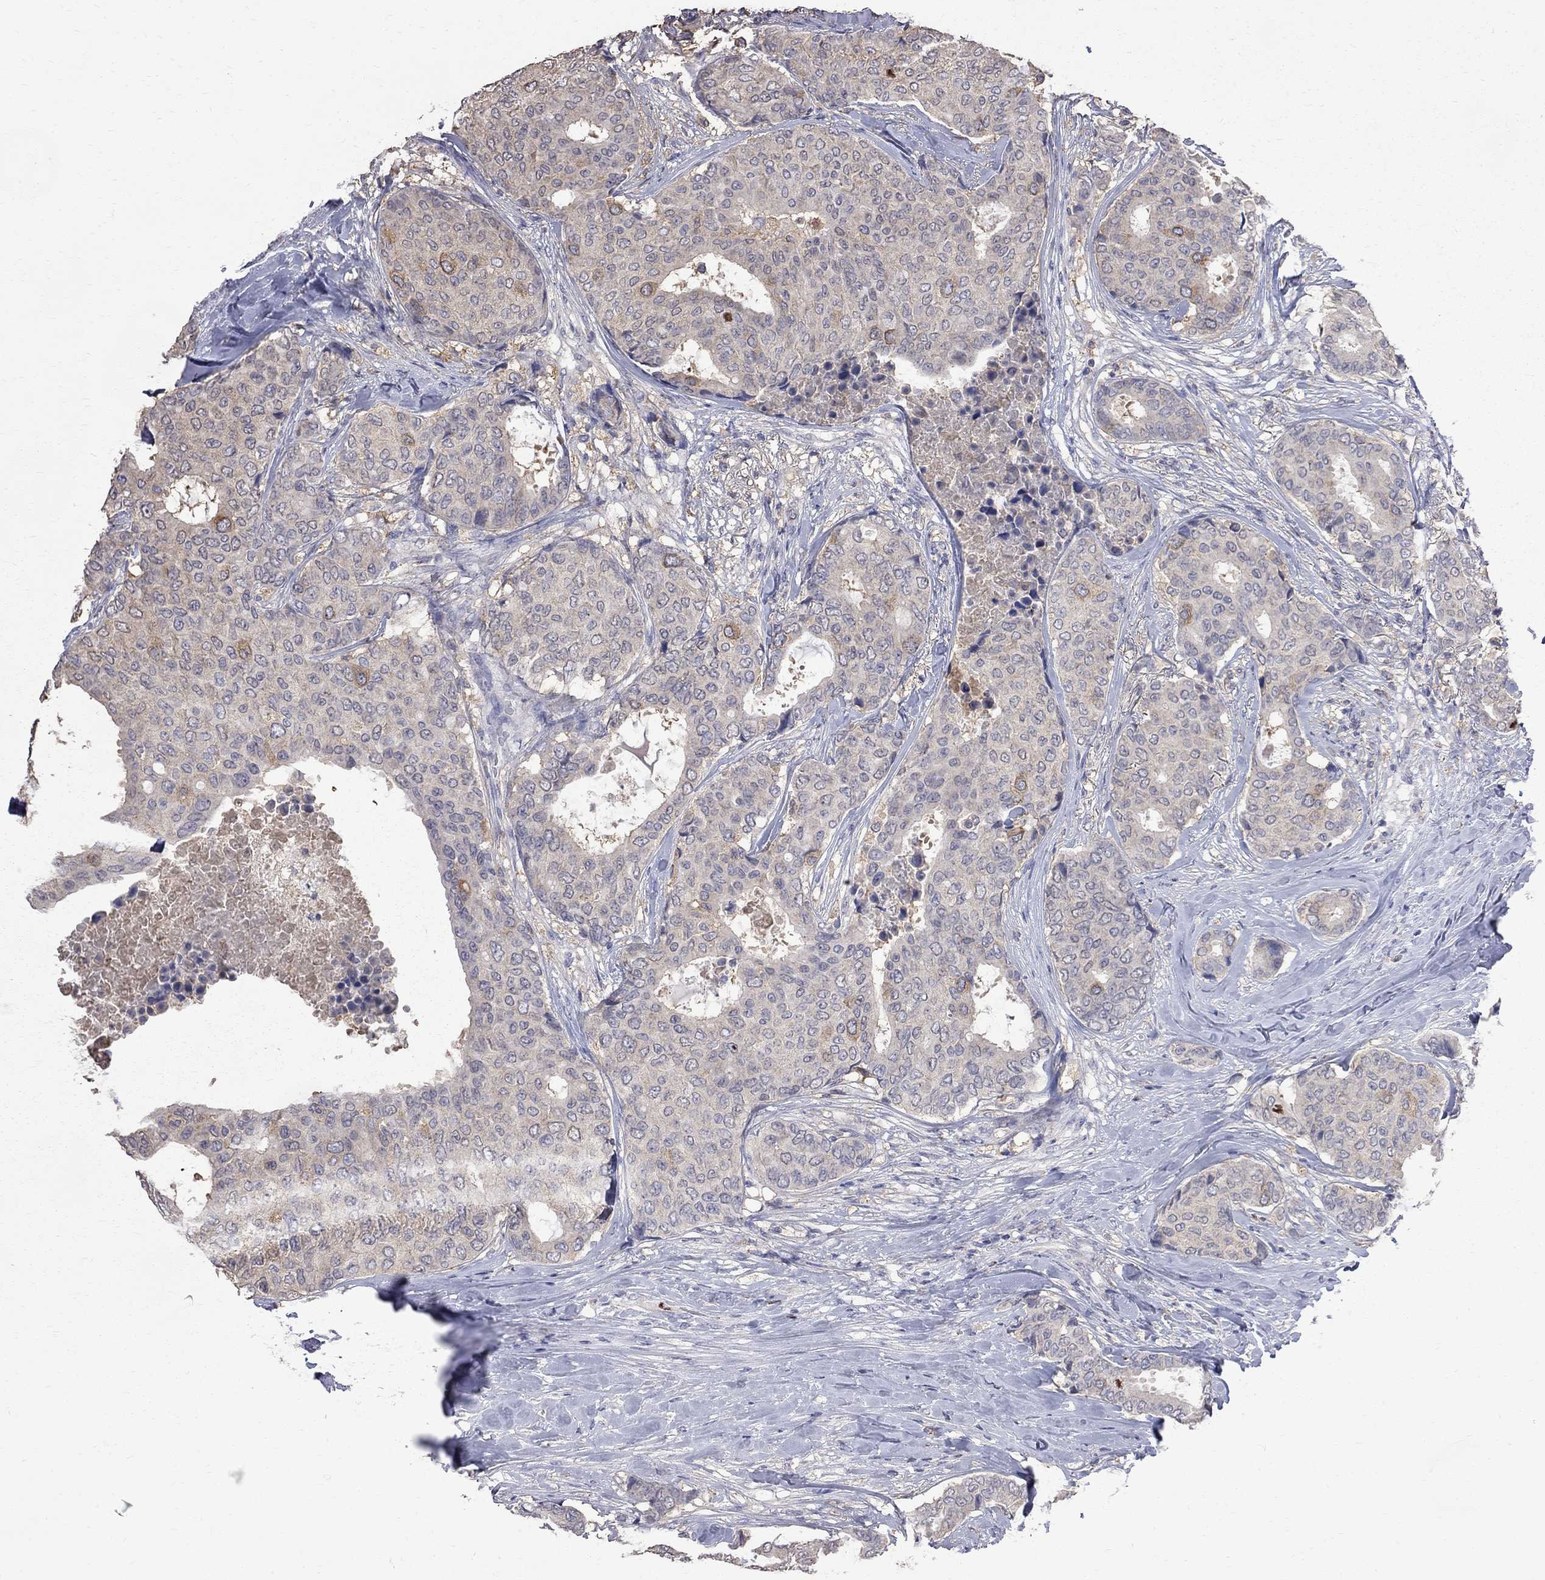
{"staining": {"intensity": "moderate", "quantity": "<25%", "location": "cytoplasmic/membranous"}, "tissue": "breast cancer", "cell_type": "Tumor cells", "image_type": "cancer", "snomed": [{"axis": "morphology", "description": "Duct carcinoma"}, {"axis": "topography", "description": "Breast"}], "caption": "Human breast invasive ductal carcinoma stained with a brown dye shows moderate cytoplasmic/membranous positive positivity in approximately <25% of tumor cells.", "gene": "CKAP2", "patient": {"sex": "female", "age": 75}}